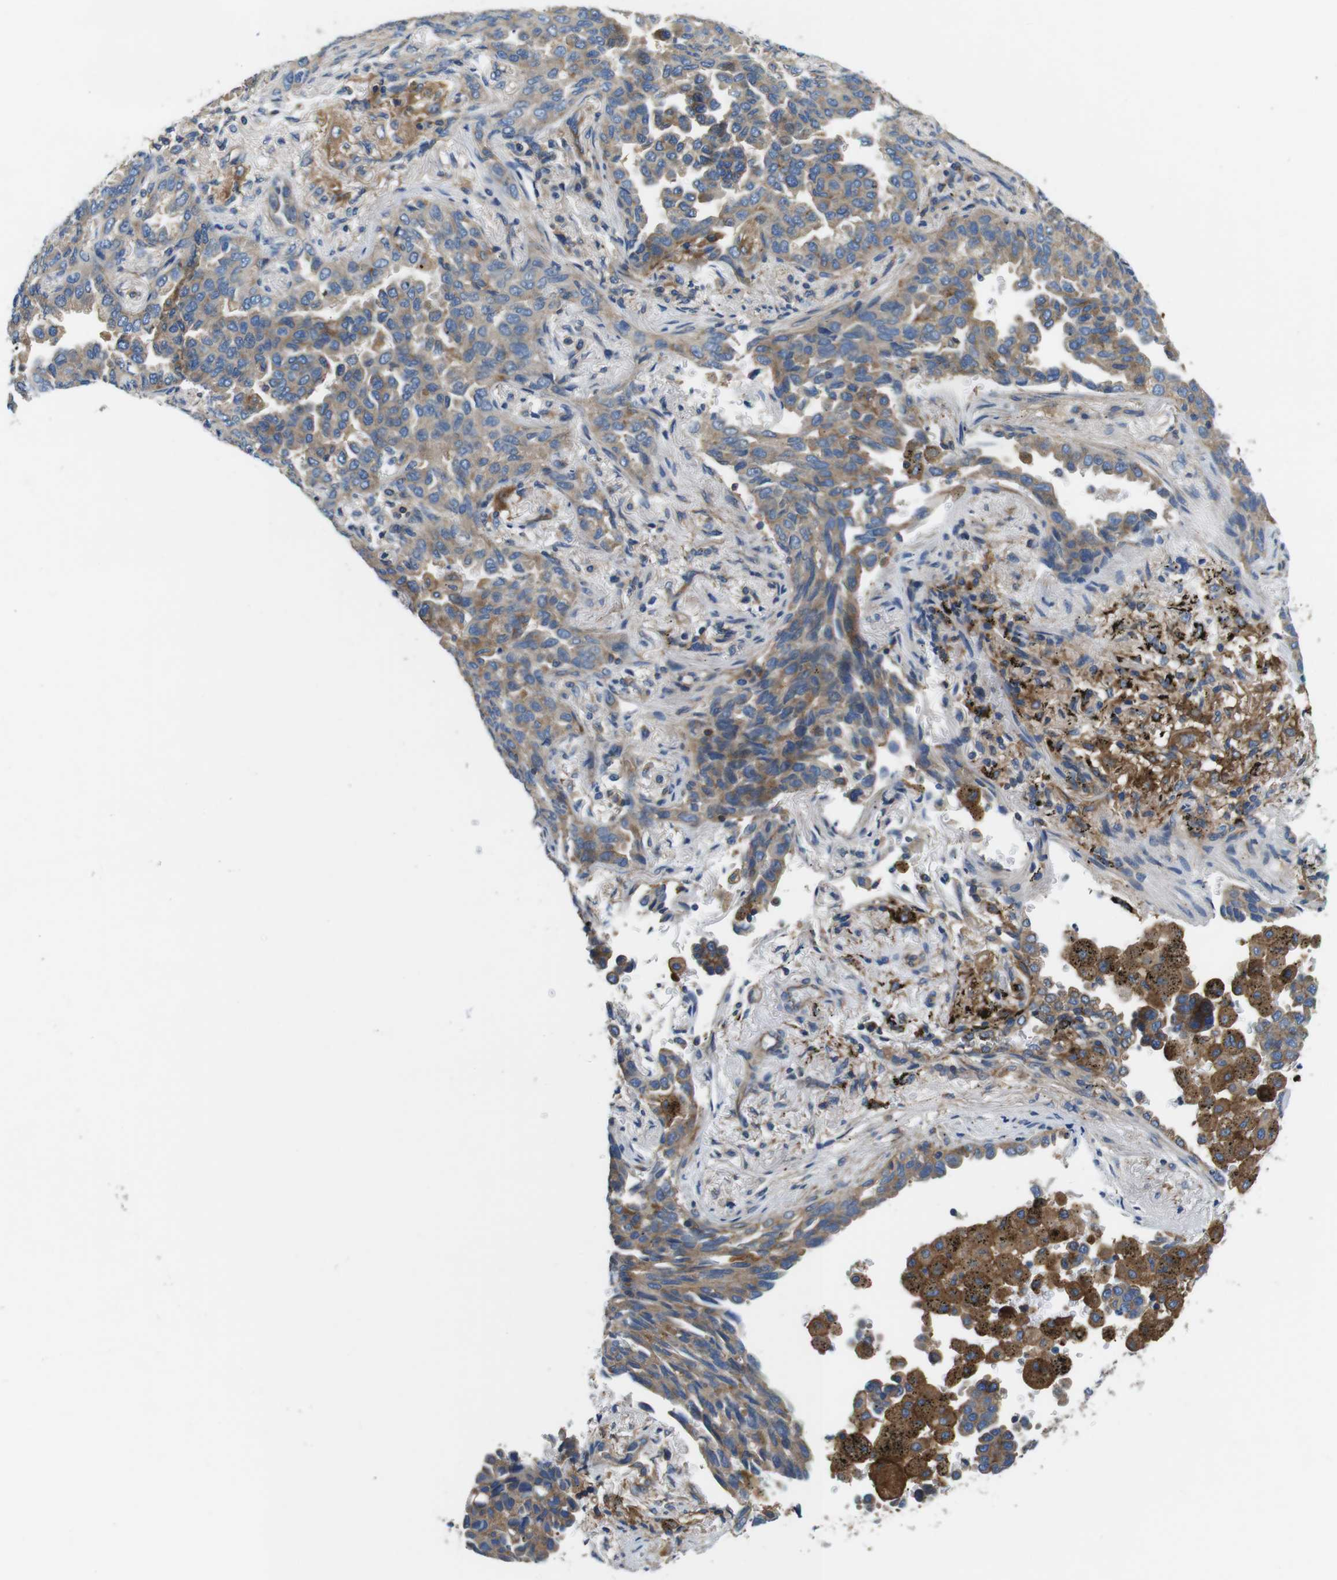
{"staining": {"intensity": "moderate", "quantity": ">75%", "location": "cytoplasmic/membranous"}, "tissue": "lung cancer", "cell_type": "Tumor cells", "image_type": "cancer", "snomed": [{"axis": "morphology", "description": "Normal tissue, NOS"}, {"axis": "morphology", "description": "Adenocarcinoma, NOS"}, {"axis": "topography", "description": "Lung"}], "caption": "Moderate cytoplasmic/membranous staining is seen in approximately >75% of tumor cells in lung cancer. The staining was performed using DAB (3,3'-diaminobenzidine) to visualize the protein expression in brown, while the nuclei were stained in blue with hematoxylin (Magnification: 20x).", "gene": "DENND4C", "patient": {"sex": "male", "age": 59}}